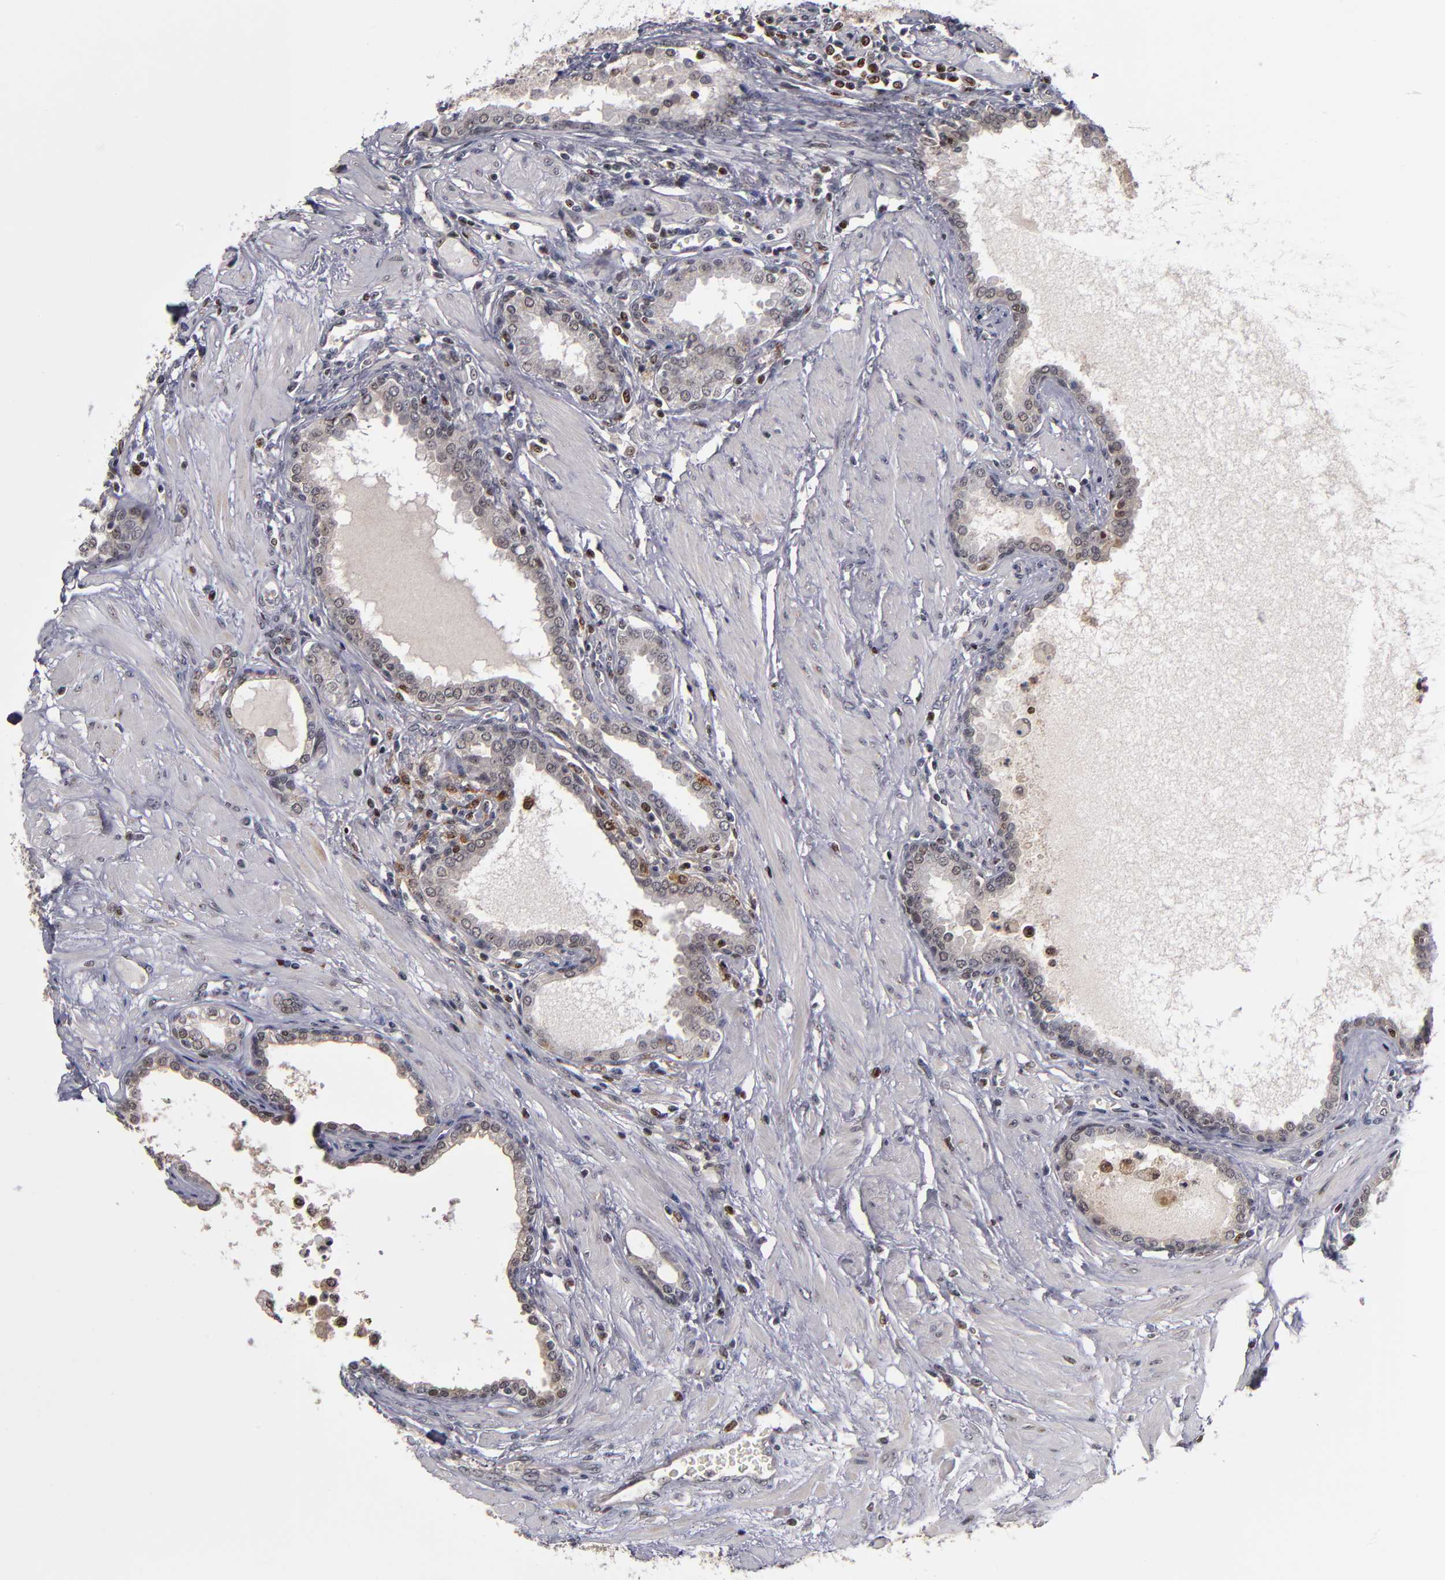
{"staining": {"intensity": "weak", "quantity": "25%-75%", "location": "nuclear"}, "tissue": "prostate", "cell_type": "Glandular cells", "image_type": "normal", "snomed": [{"axis": "morphology", "description": "Normal tissue, NOS"}, {"axis": "topography", "description": "Prostate"}], "caption": "This micrograph demonstrates immunohistochemistry (IHC) staining of benign human prostate, with low weak nuclear staining in about 25%-75% of glandular cells.", "gene": "KDM6A", "patient": {"sex": "male", "age": 64}}